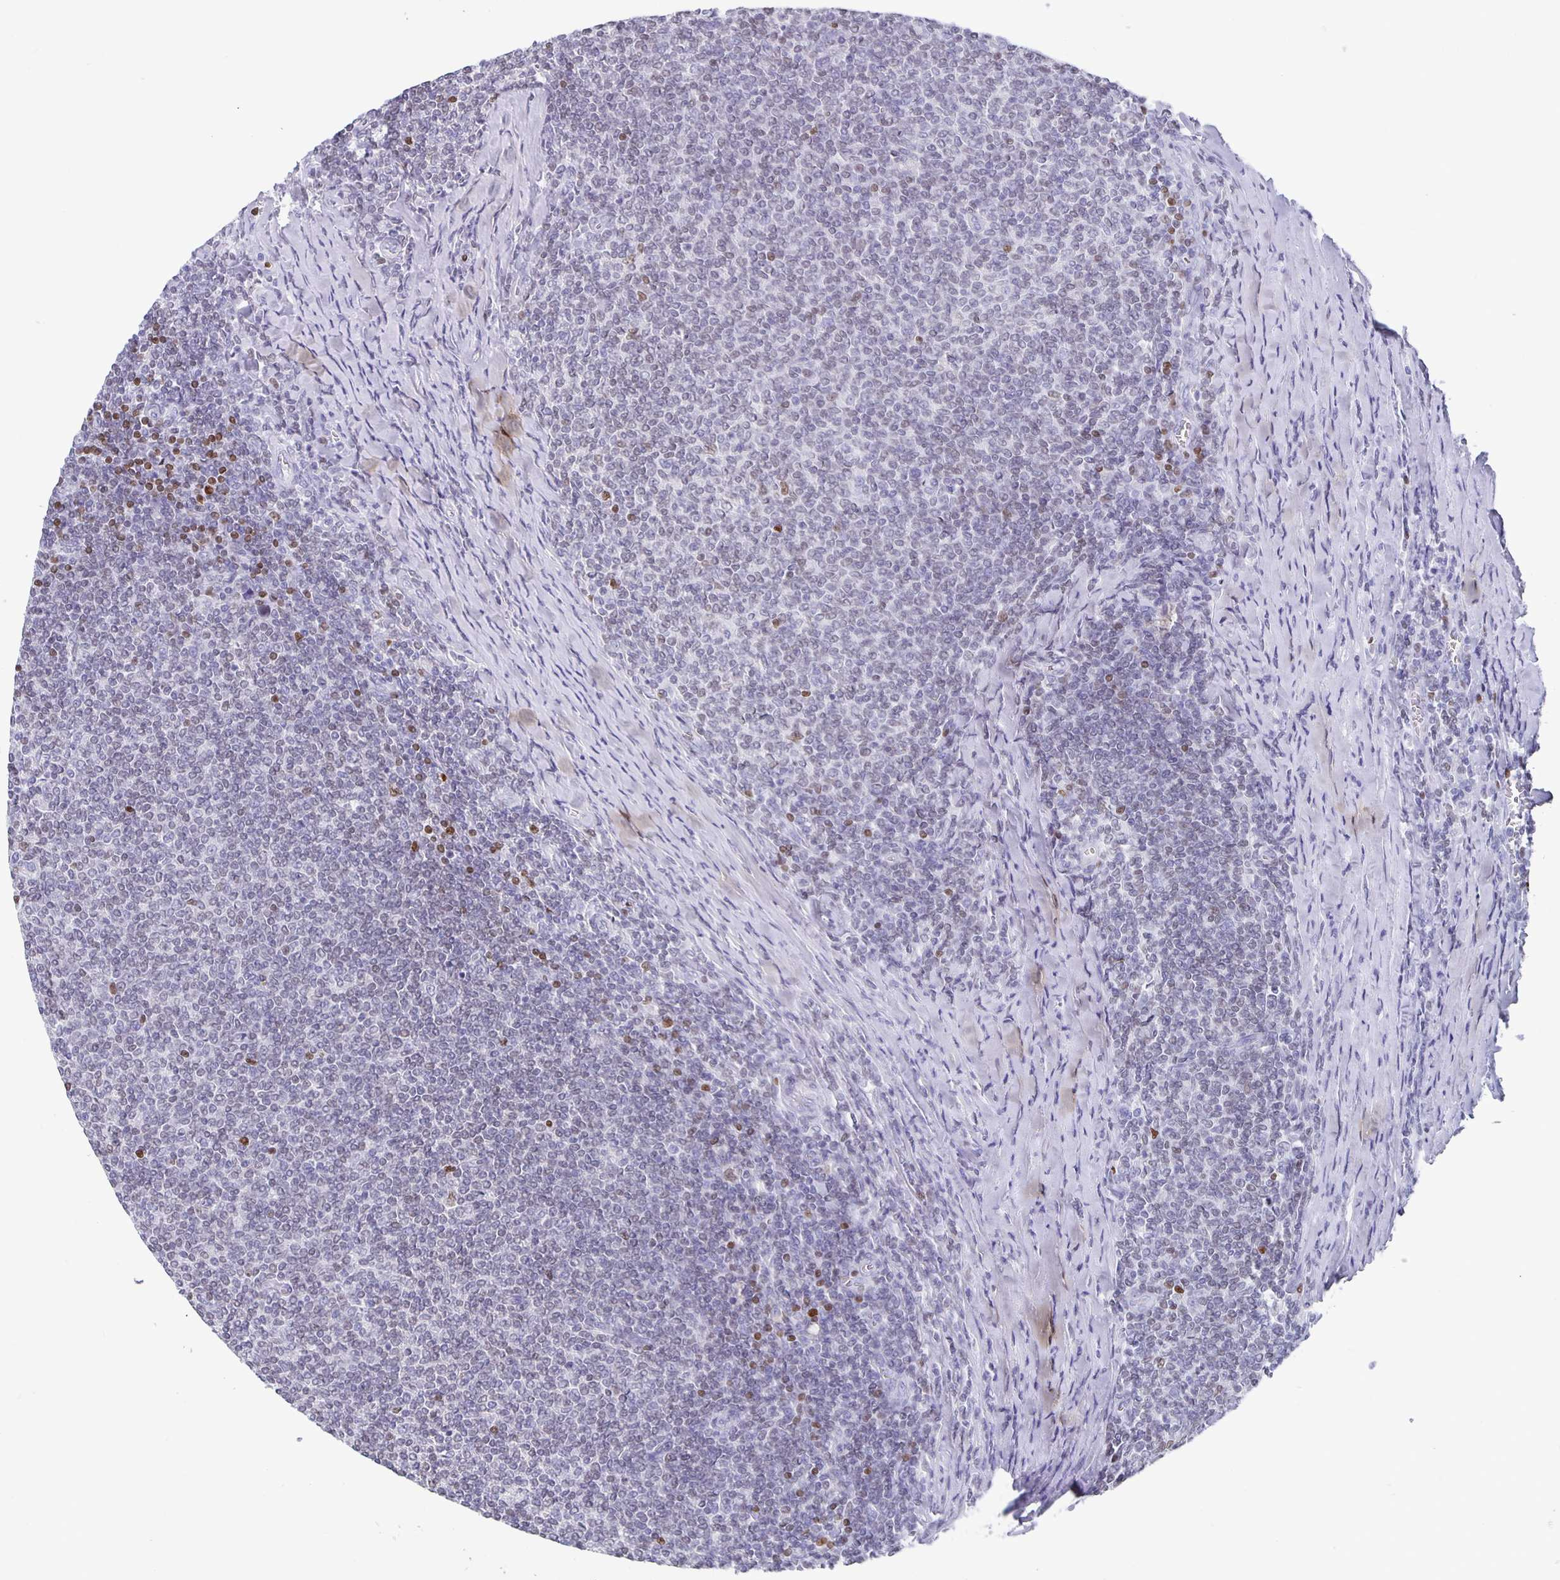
{"staining": {"intensity": "negative", "quantity": "none", "location": "none"}, "tissue": "lymphoma", "cell_type": "Tumor cells", "image_type": "cancer", "snomed": [{"axis": "morphology", "description": "Malignant lymphoma, non-Hodgkin's type, Low grade"}, {"axis": "topography", "description": "Lymph node"}], "caption": "This is an IHC photomicrograph of malignant lymphoma, non-Hodgkin's type (low-grade). There is no staining in tumor cells.", "gene": "SATB2", "patient": {"sex": "male", "age": 52}}